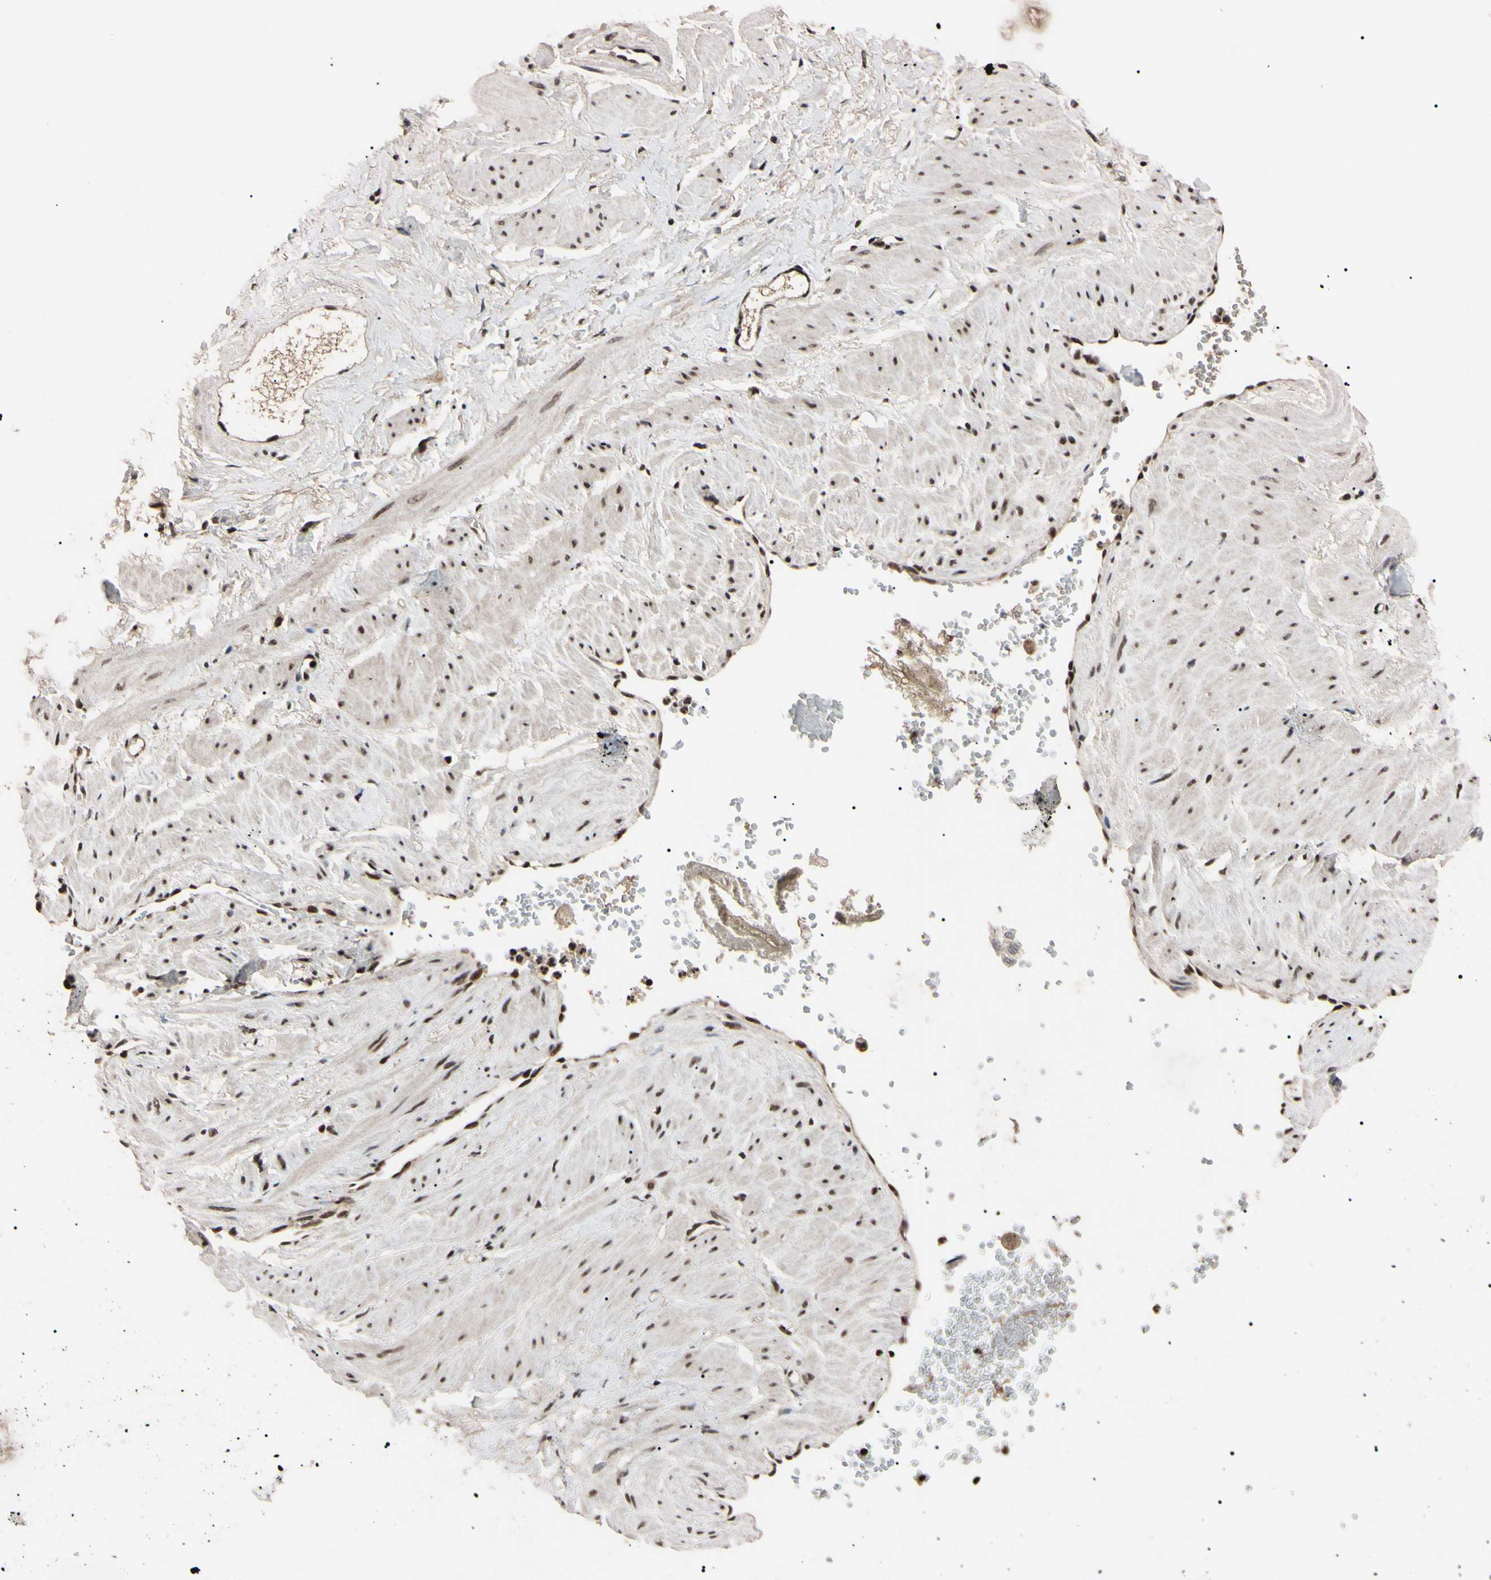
{"staining": {"intensity": "moderate", "quantity": "<25%", "location": "cytoplasmic/membranous,nuclear"}, "tissue": "adipose tissue", "cell_type": "Adipocytes", "image_type": "normal", "snomed": [{"axis": "morphology", "description": "Normal tissue, NOS"}, {"axis": "topography", "description": "Soft tissue"}, {"axis": "topography", "description": "Vascular tissue"}], "caption": "Protein staining shows moderate cytoplasmic/membranous,nuclear expression in approximately <25% of adipocytes in normal adipose tissue. The protein is stained brown, and the nuclei are stained in blue (DAB (3,3'-diaminobenzidine) IHC with brightfield microscopy, high magnification).", "gene": "YY1", "patient": {"sex": "female", "age": 35}}